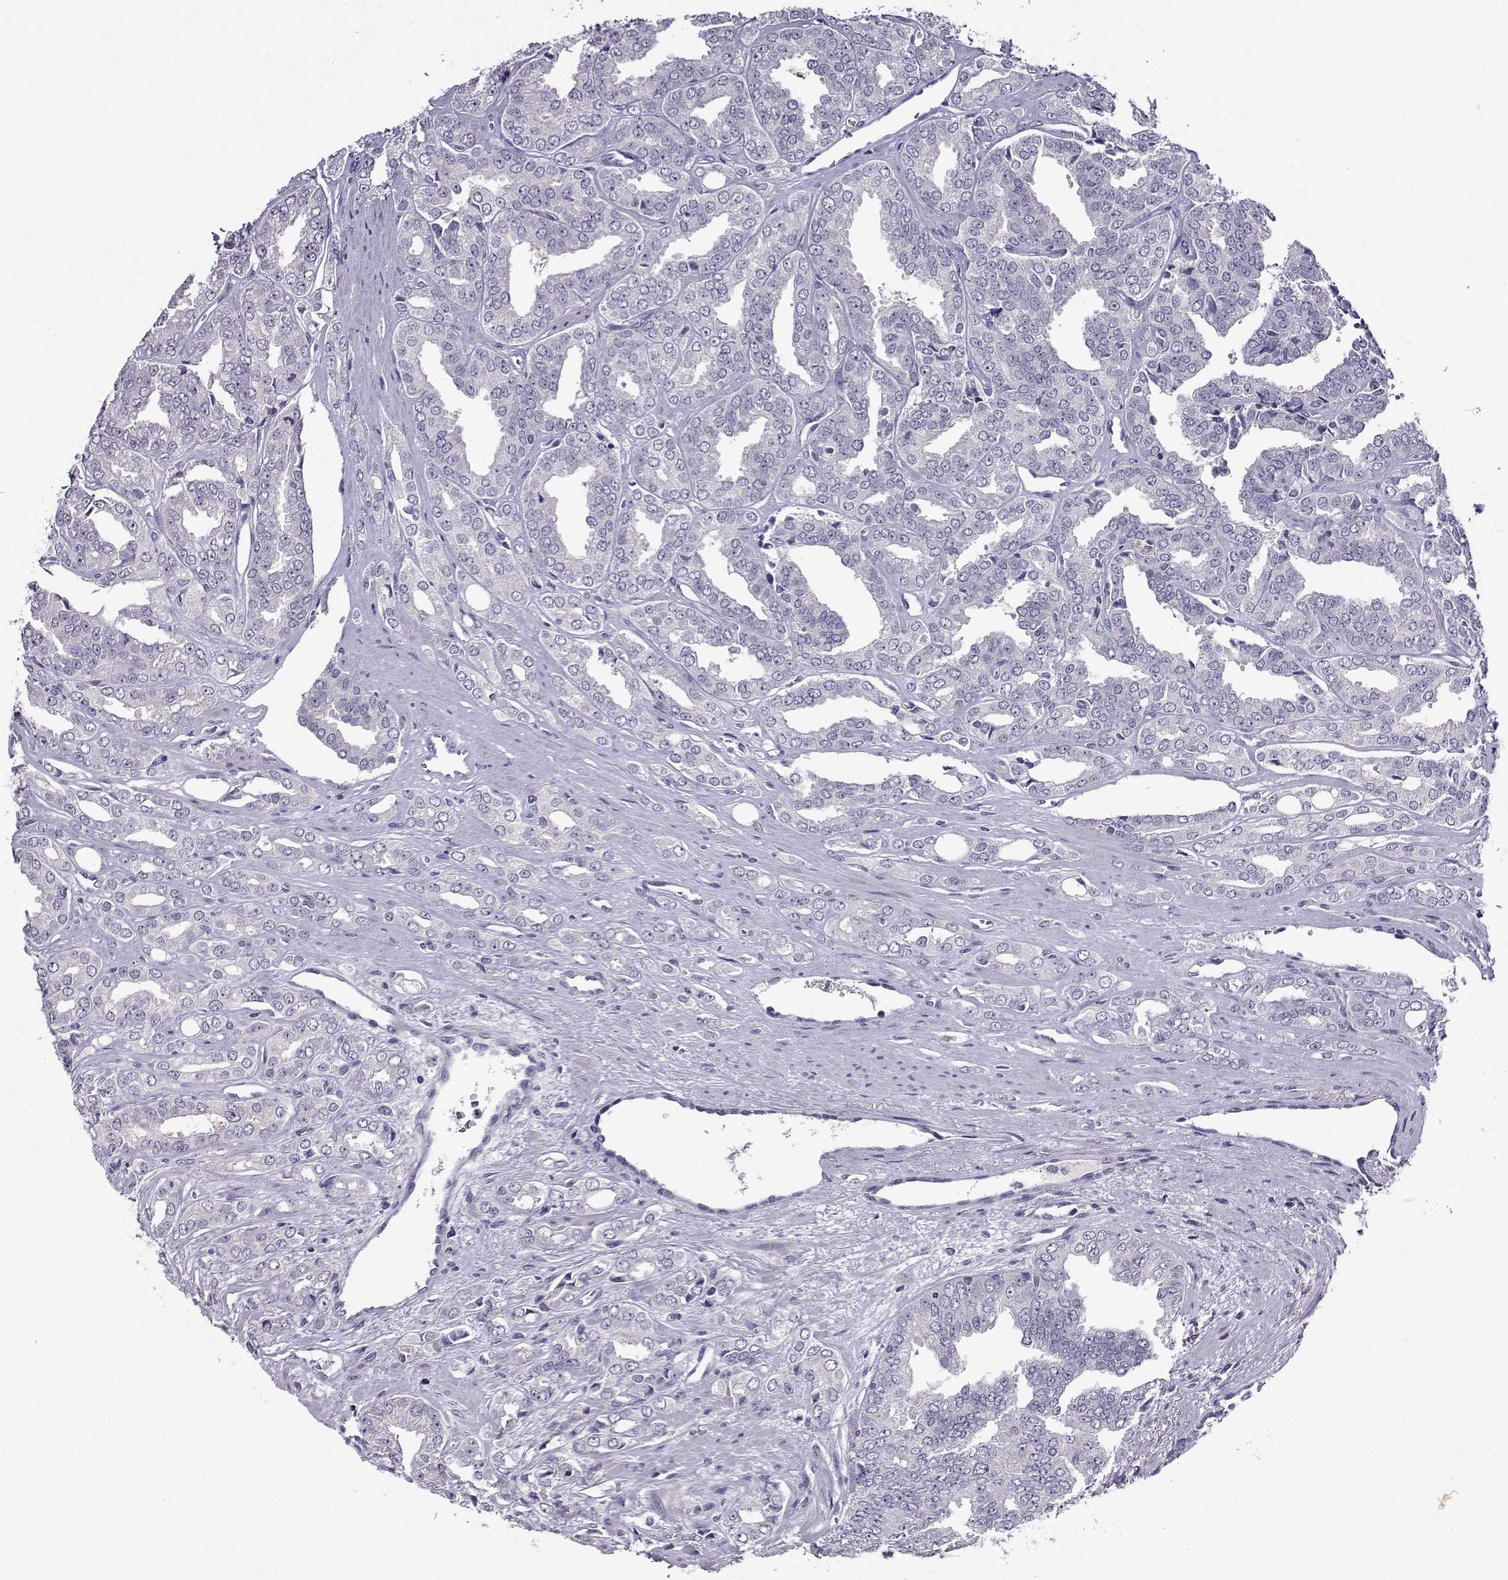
{"staining": {"intensity": "negative", "quantity": "none", "location": "none"}, "tissue": "prostate cancer", "cell_type": "Tumor cells", "image_type": "cancer", "snomed": [{"axis": "morphology", "description": "Adenocarcinoma, NOS"}, {"axis": "morphology", "description": "Adenocarcinoma, High grade"}, {"axis": "topography", "description": "Prostate"}], "caption": "This is an immunohistochemistry micrograph of human prostate cancer. There is no expression in tumor cells.", "gene": "CRYBB1", "patient": {"sex": "male", "age": 70}}